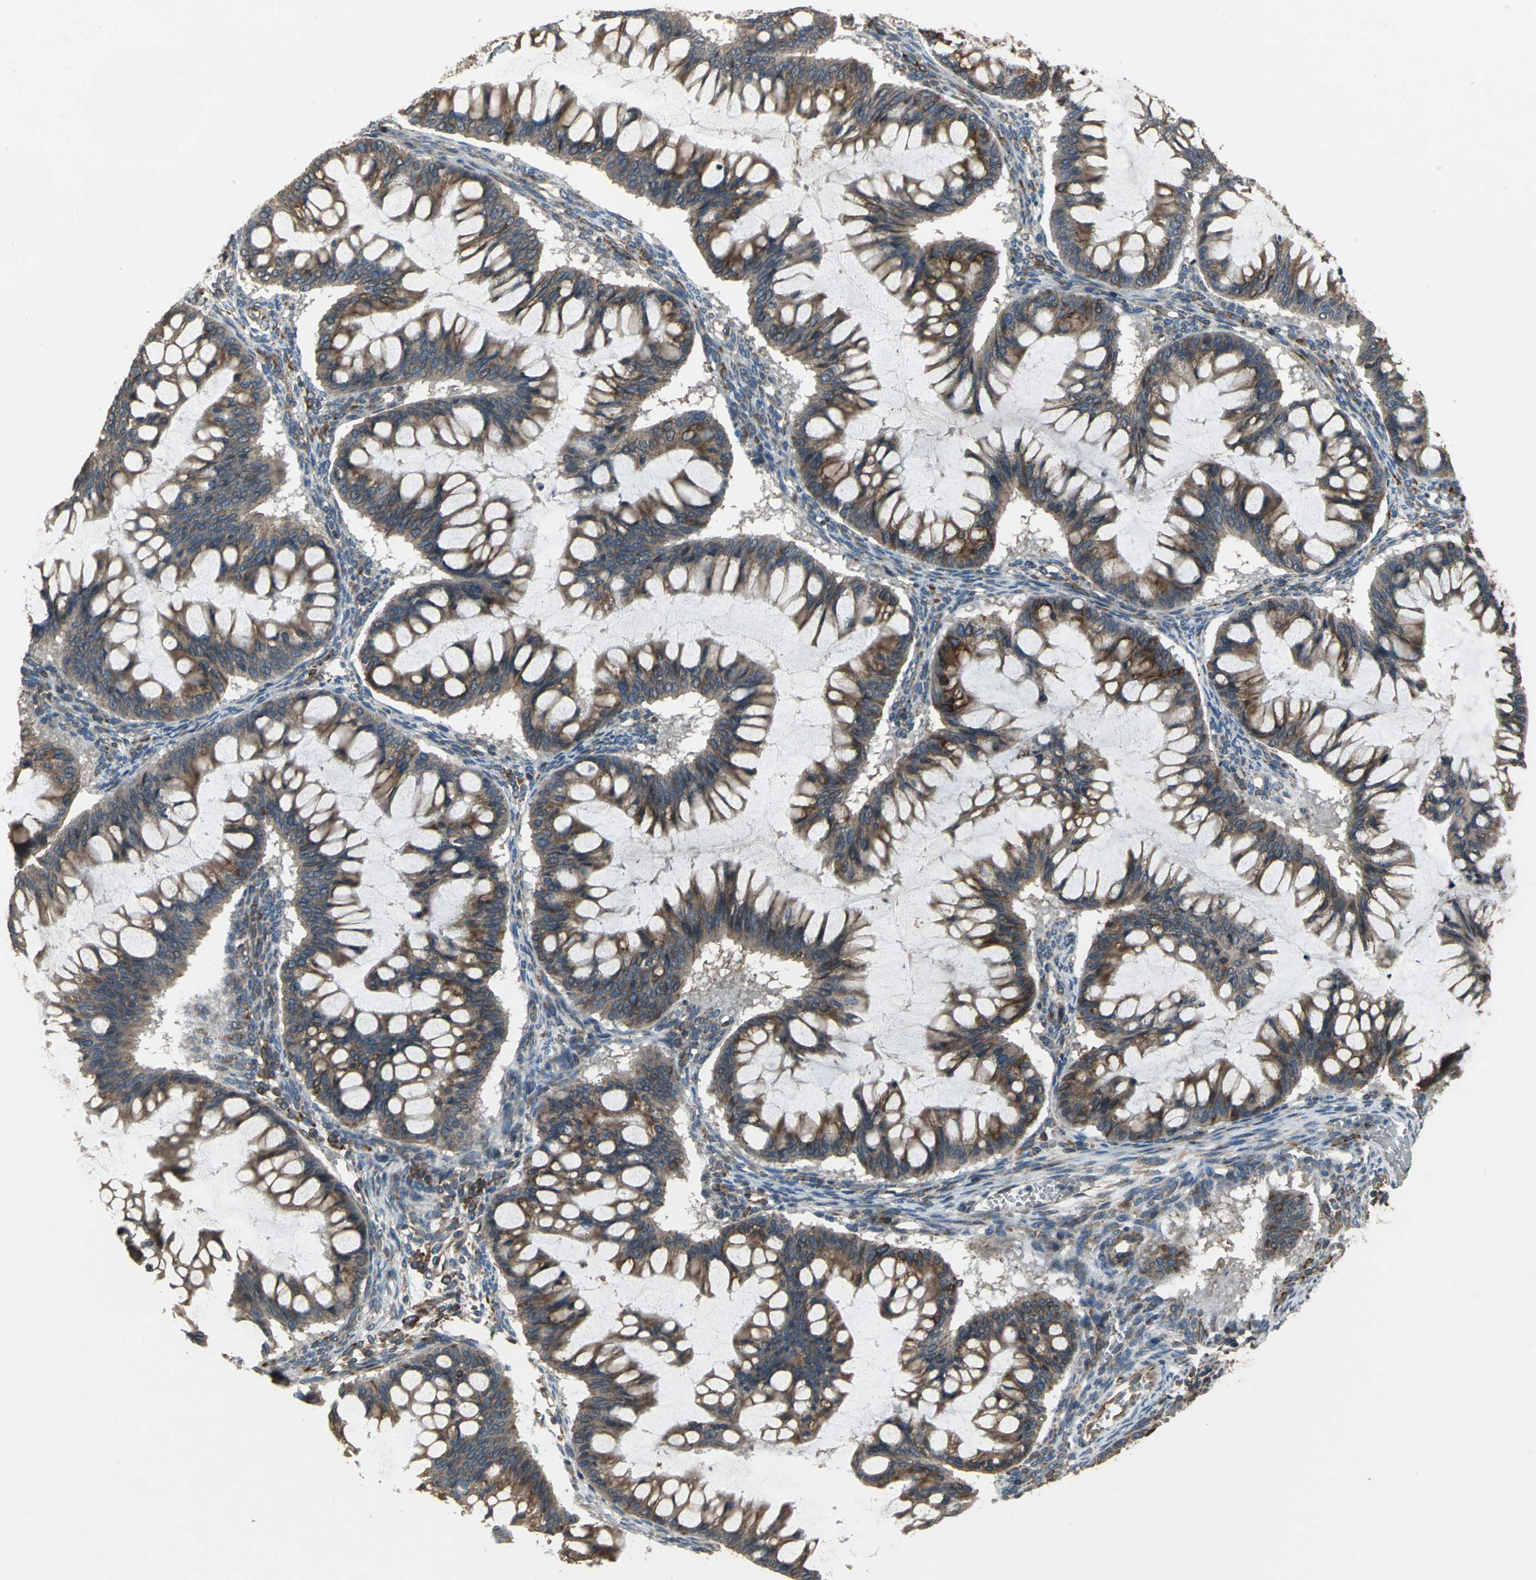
{"staining": {"intensity": "moderate", "quantity": ">75%", "location": "cytoplasmic/membranous"}, "tissue": "ovarian cancer", "cell_type": "Tumor cells", "image_type": "cancer", "snomed": [{"axis": "morphology", "description": "Cystadenocarcinoma, mucinous, NOS"}, {"axis": "topography", "description": "Ovary"}], "caption": "Immunohistochemical staining of human ovarian mucinous cystadenocarcinoma displays moderate cytoplasmic/membranous protein positivity in approximately >75% of tumor cells.", "gene": "SYVN1", "patient": {"sex": "female", "age": 73}}